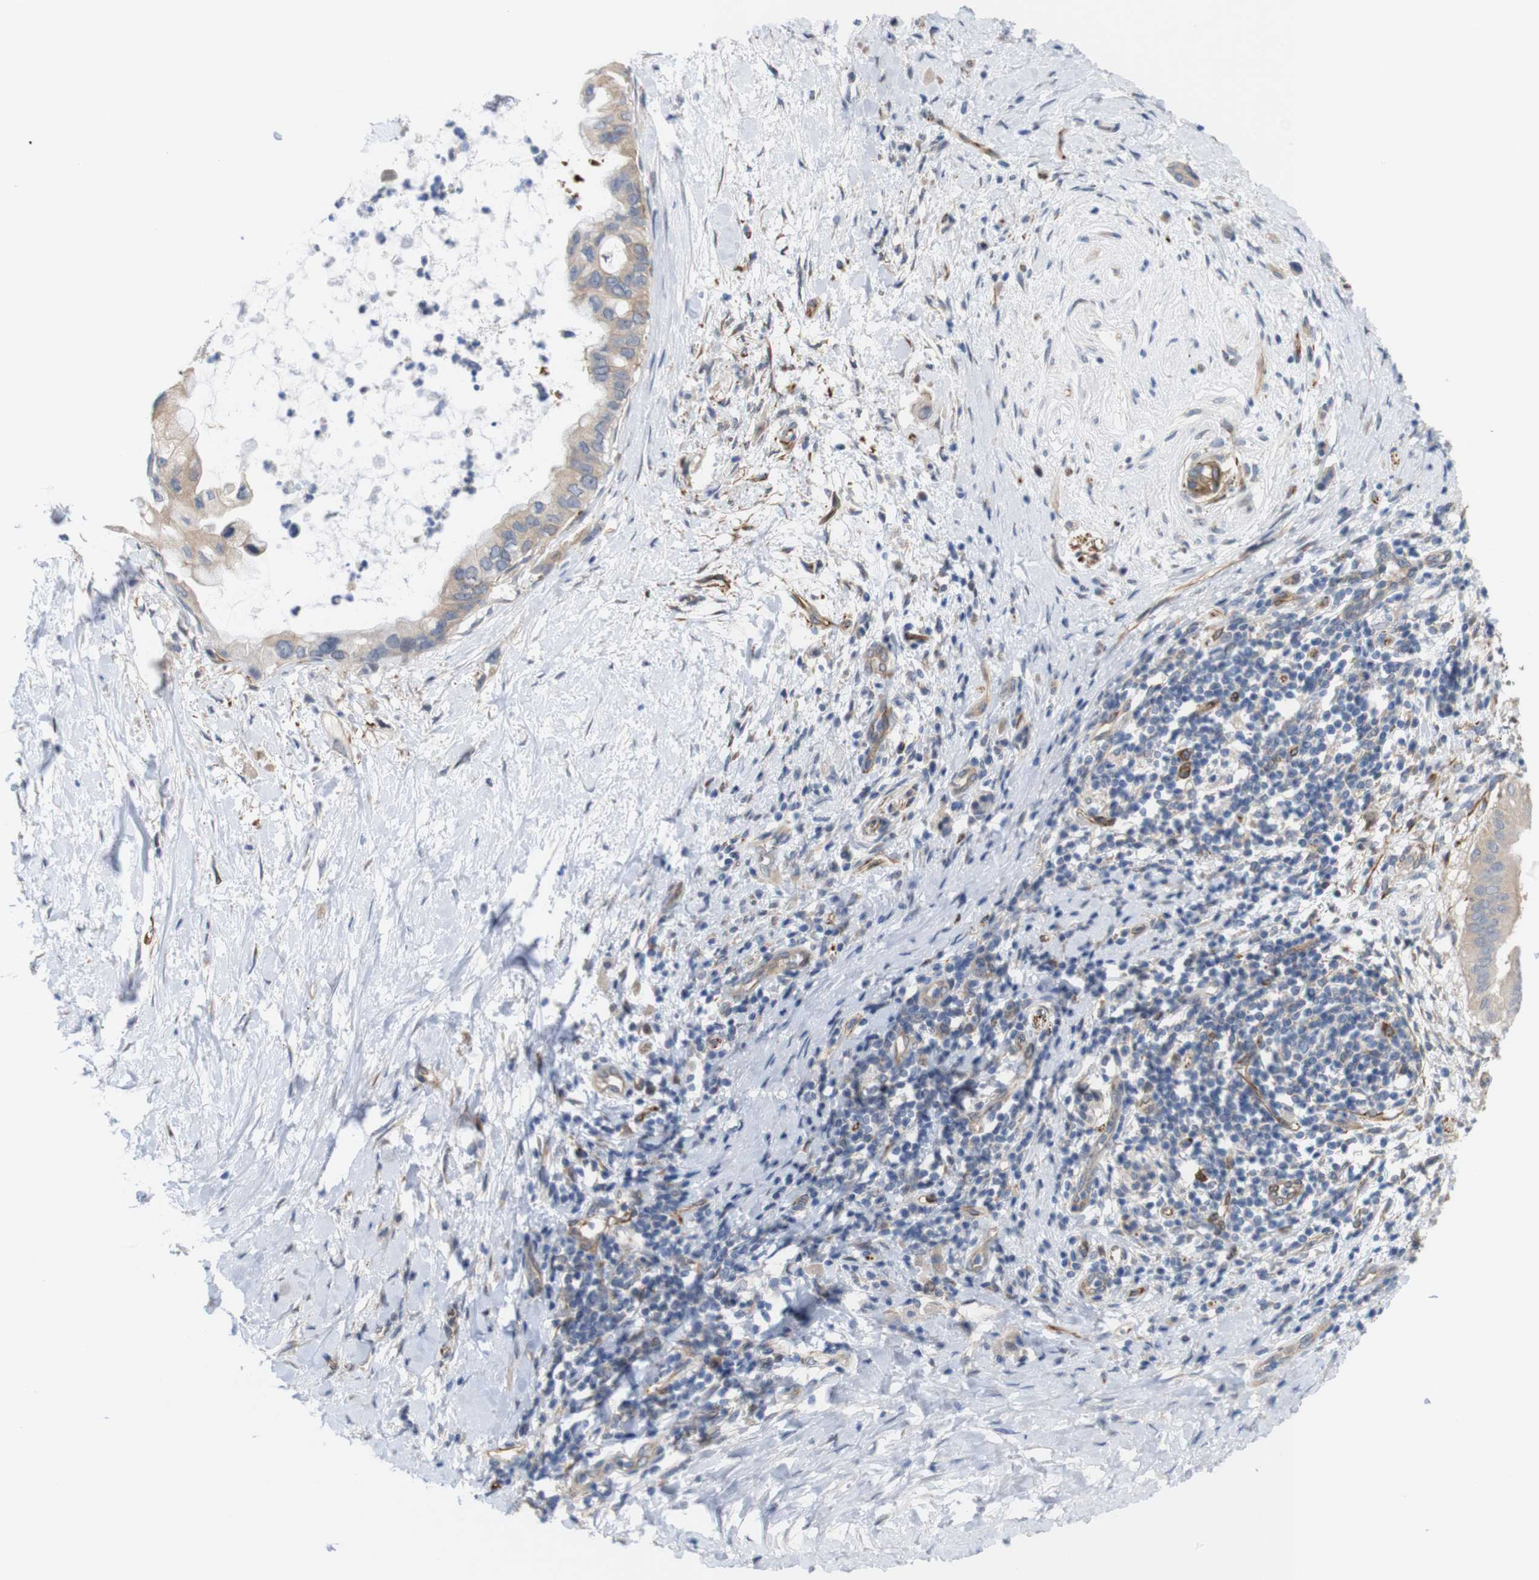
{"staining": {"intensity": "weak", "quantity": ">75%", "location": "cytoplasmic/membranous"}, "tissue": "pancreatic cancer", "cell_type": "Tumor cells", "image_type": "cancer", "snomed": [{"axis": "morphology", "description": "Adenocarcinoma, NOS"}, {"axis": "topography", "description": "Pancreas"}], "caption": "Immunohistochemistry (IHC) histopathology image of human adenocarcinoma (pancreatic) stained for a protein (brown), which reveals low levels of weak cytoplasmic/membranous positivity in about >75% of tumor cells.", "gene": "JPH1", "patient": {"sex": "male", "age": 55}}